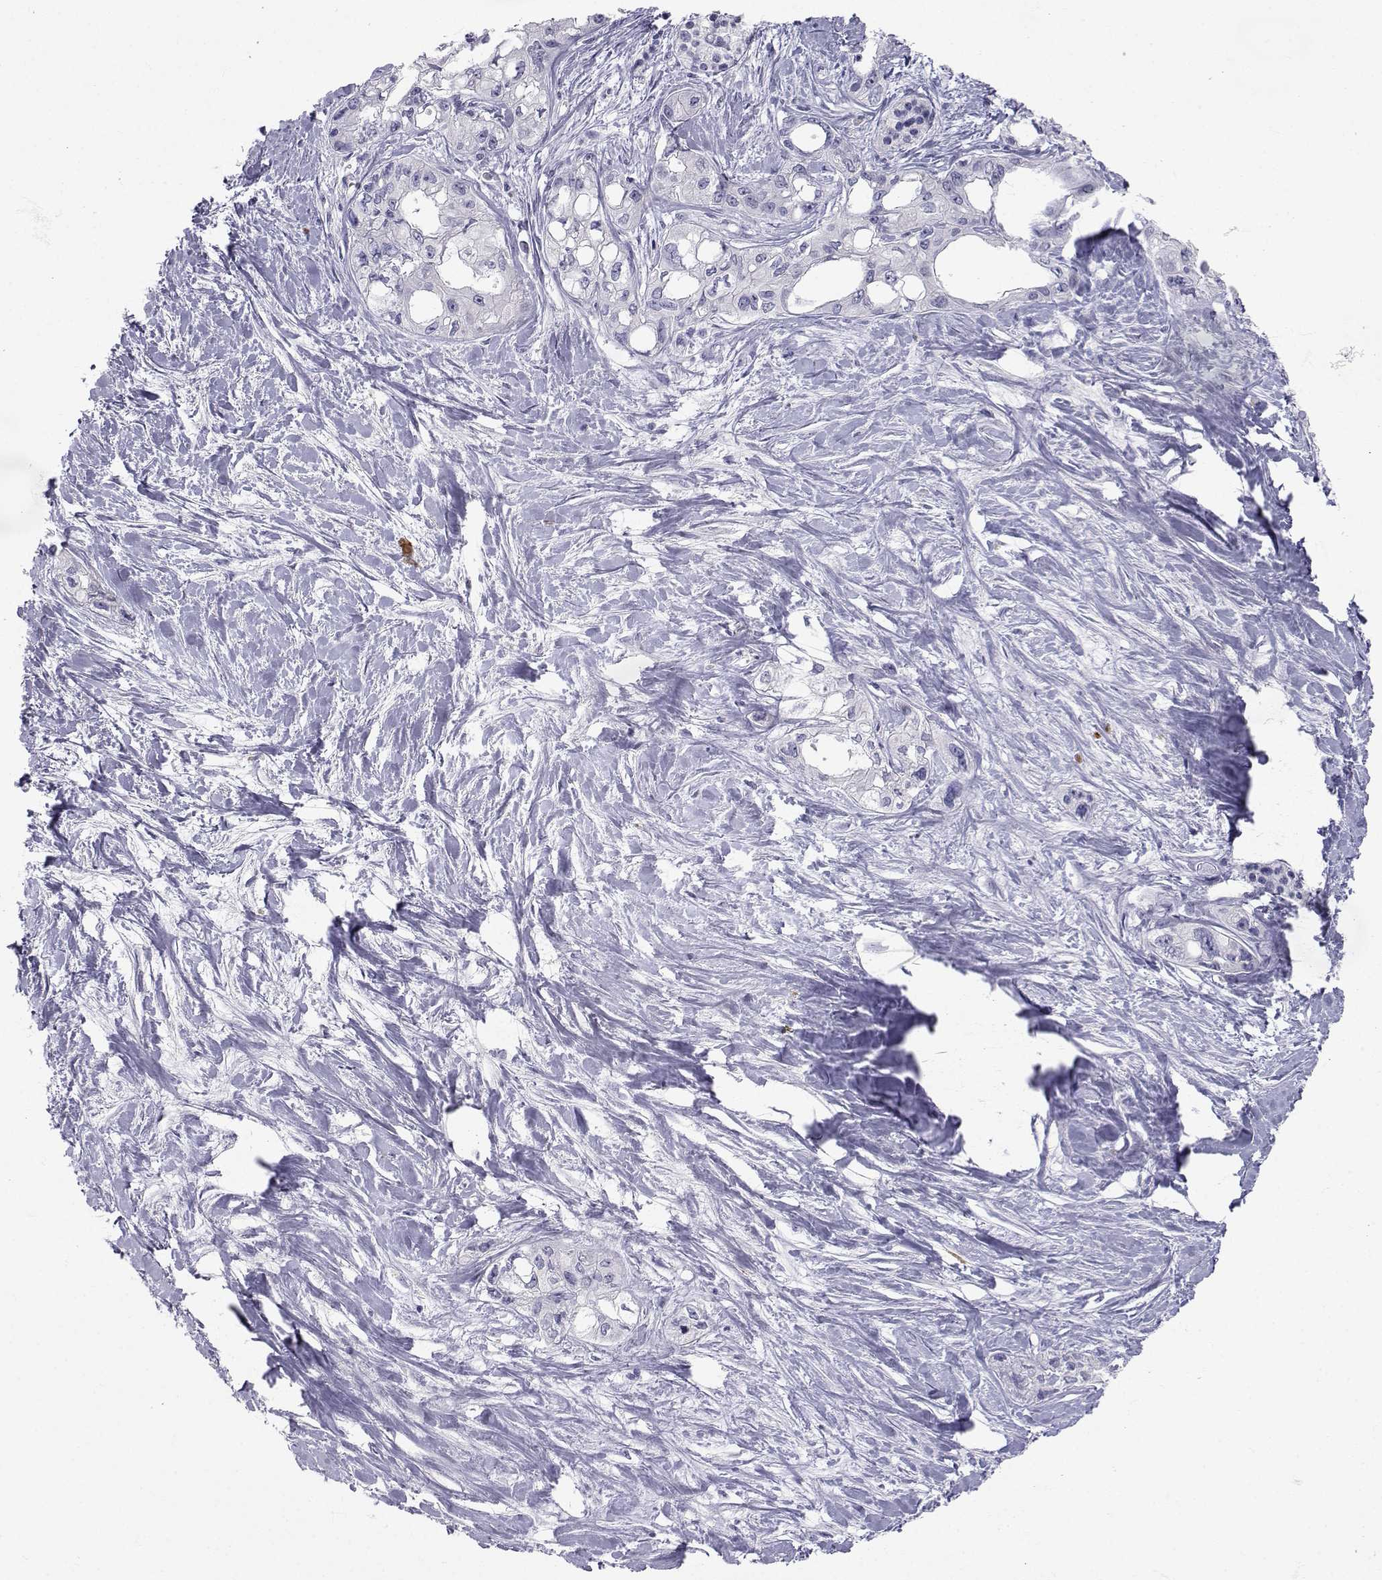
{"staining": {"intensity": "negative", "quantity": "none", "location": "none"}, "tissue": "pancreatic cancer", "cell_type": "Tumor cells", "image_type": "cancer", "snomed": [{"axis": "morphology", "description": "Adenocarcinoma, NOS"}, {"axis": "topography", "description": "Pancreas"}], "caption": "DAB (3,3'-diaminobenzidine) immunohistochemical staining of pancreatic adenocarcinoma reveals no significant staining in tumor cells. The staining was performed using DAB to visualize the protein expression in brown, while the nuclei were stained in blue with hematoxylin (Magnification: 20x).", "gene": "SLC6A3", "patient": {"sex": "female", "age": 50}}